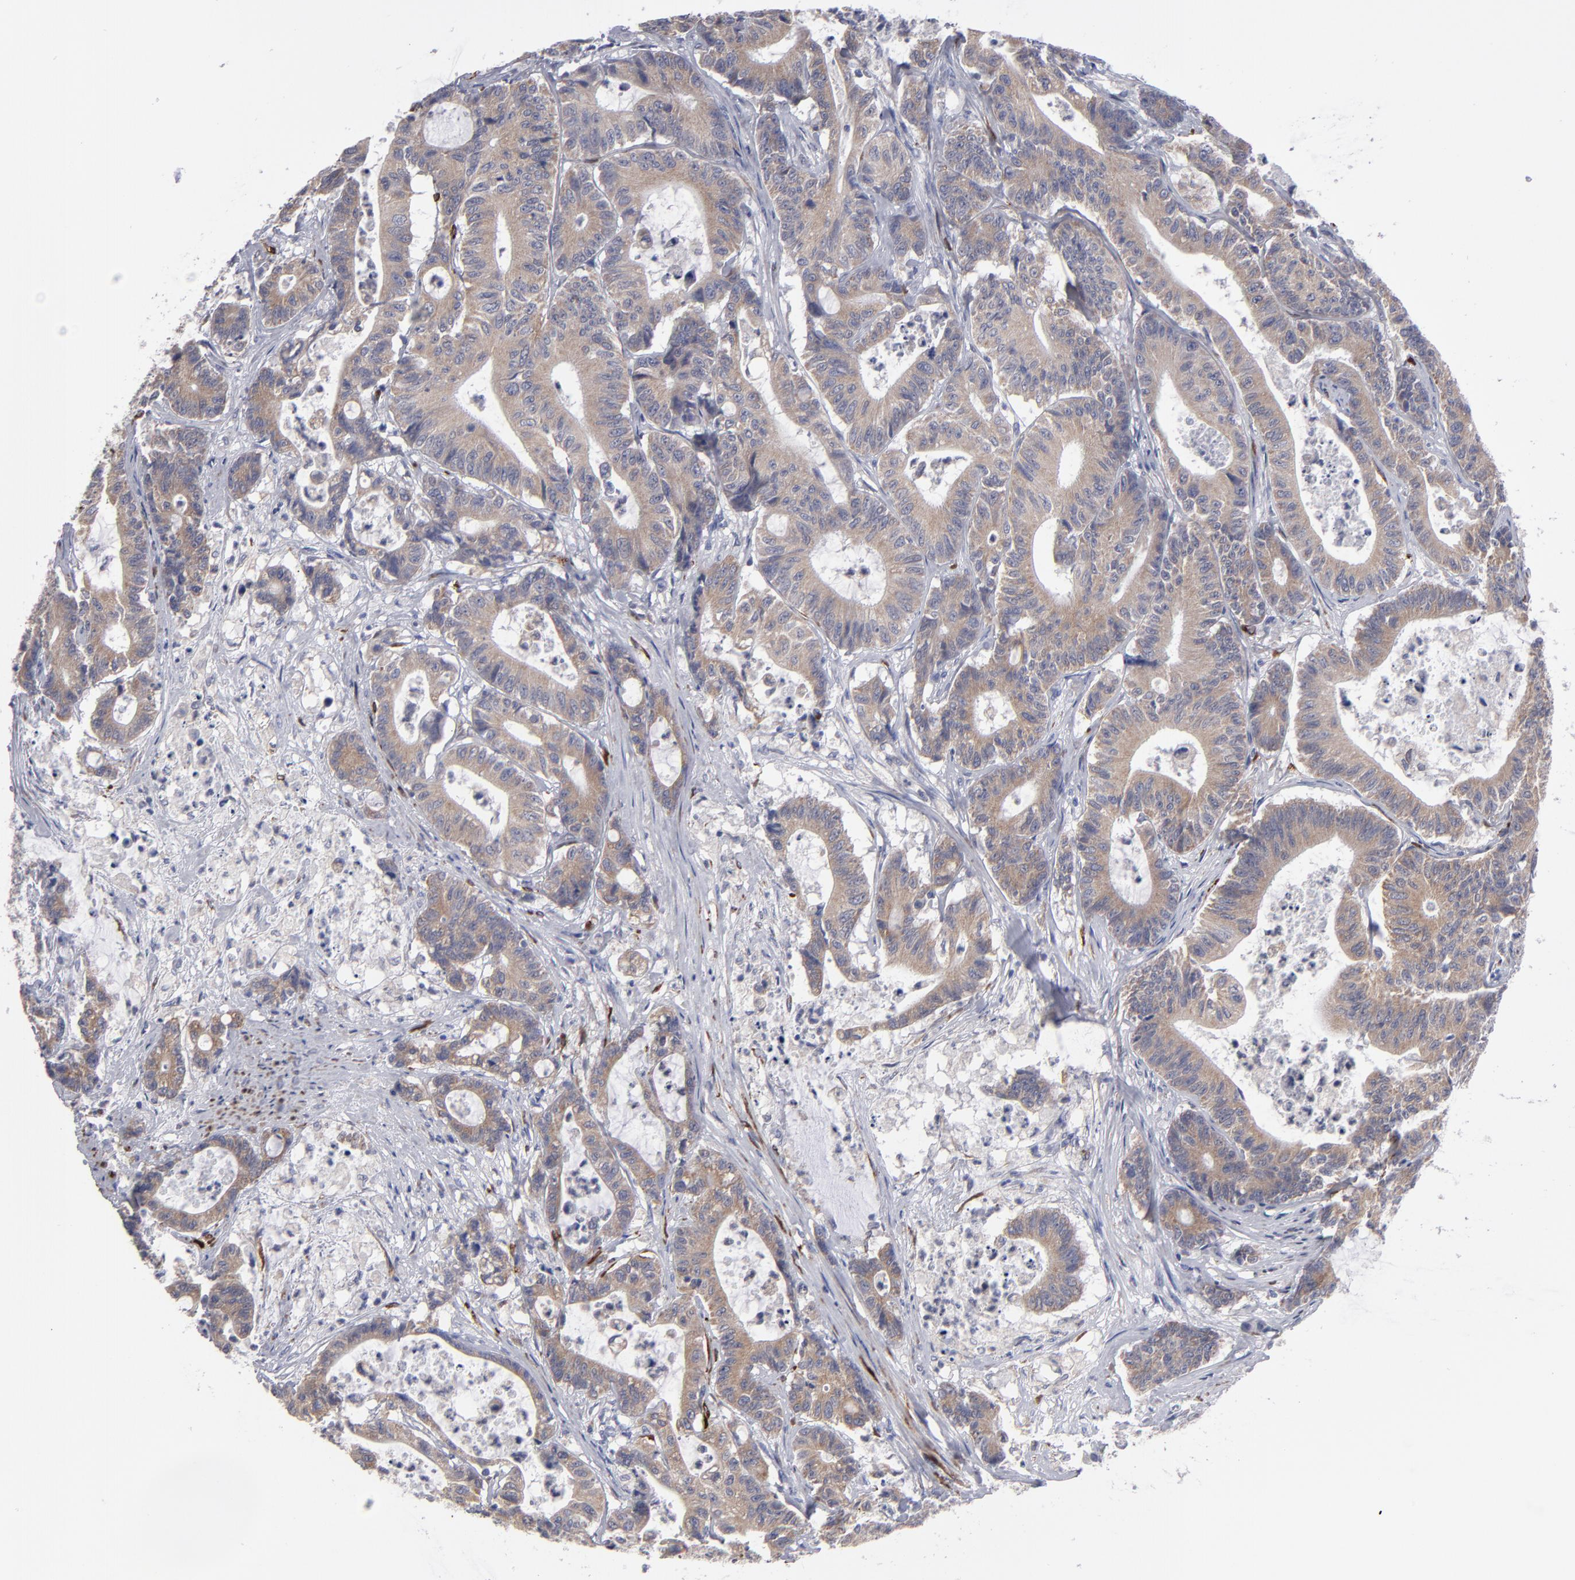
{"staining": {"intensity": "weak", "quantity": ">75%", "location": "cytoplasmic/membranous"}, "tissue": "colorectal cancer", "cell_type": "Tumor cells", "image_type": "cancer", "snomed": [{"axis": "morphology", "description": "Adenocarcinoma, NOS"}, {"axis": "topography", "description": "Colon"}], "caption": "Immunohistochemical staining of colorectal cancer demonstrates low levels of weak cytoplasmic/membranous positivity in about >75% of tumor cells.", "gene": "SLMAP", "patient": {"sex": "female", "age": 84}}